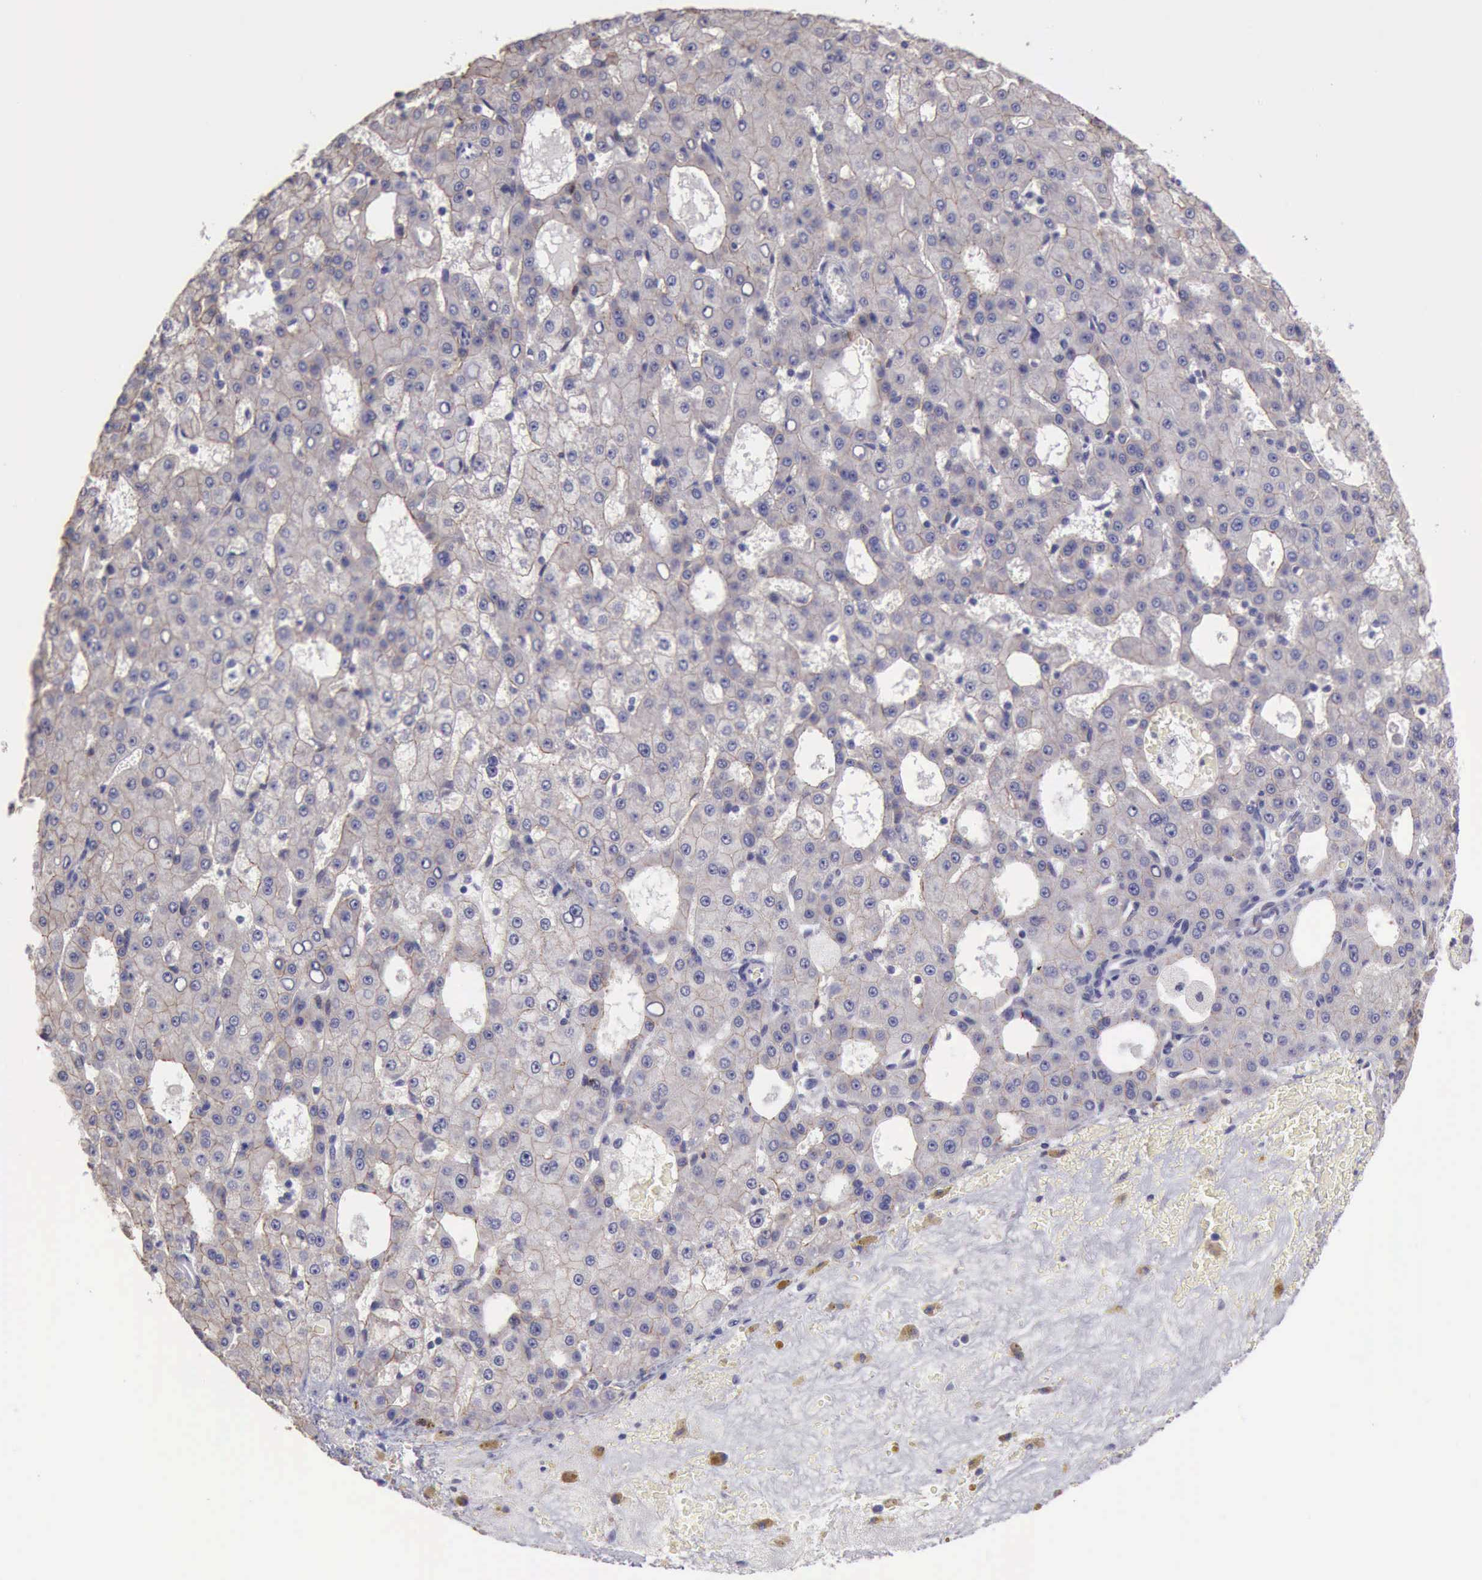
{"staining": {"intensity": "weak", "quantity": "25%-75%", "location": "cytoplasmic/membranous"}, "tissue": "liver cancer", "cell_type": "Tumor cells", "image_type": "cancer", "snomed": [{"axis": "morphology", "description": "Carcinoma, Hepatocellular, NOS"}, {"axis": "topography", "description": "Liver"}], "caption": "DAB immunohistochemical staining of liver hepatocellular carcinoma shows weak cytoplasmic/membranous protein expression in about 25%-75% of tumor cells.", "gene": "KCND1", "patient": {"sex": "male", "age": 47}}